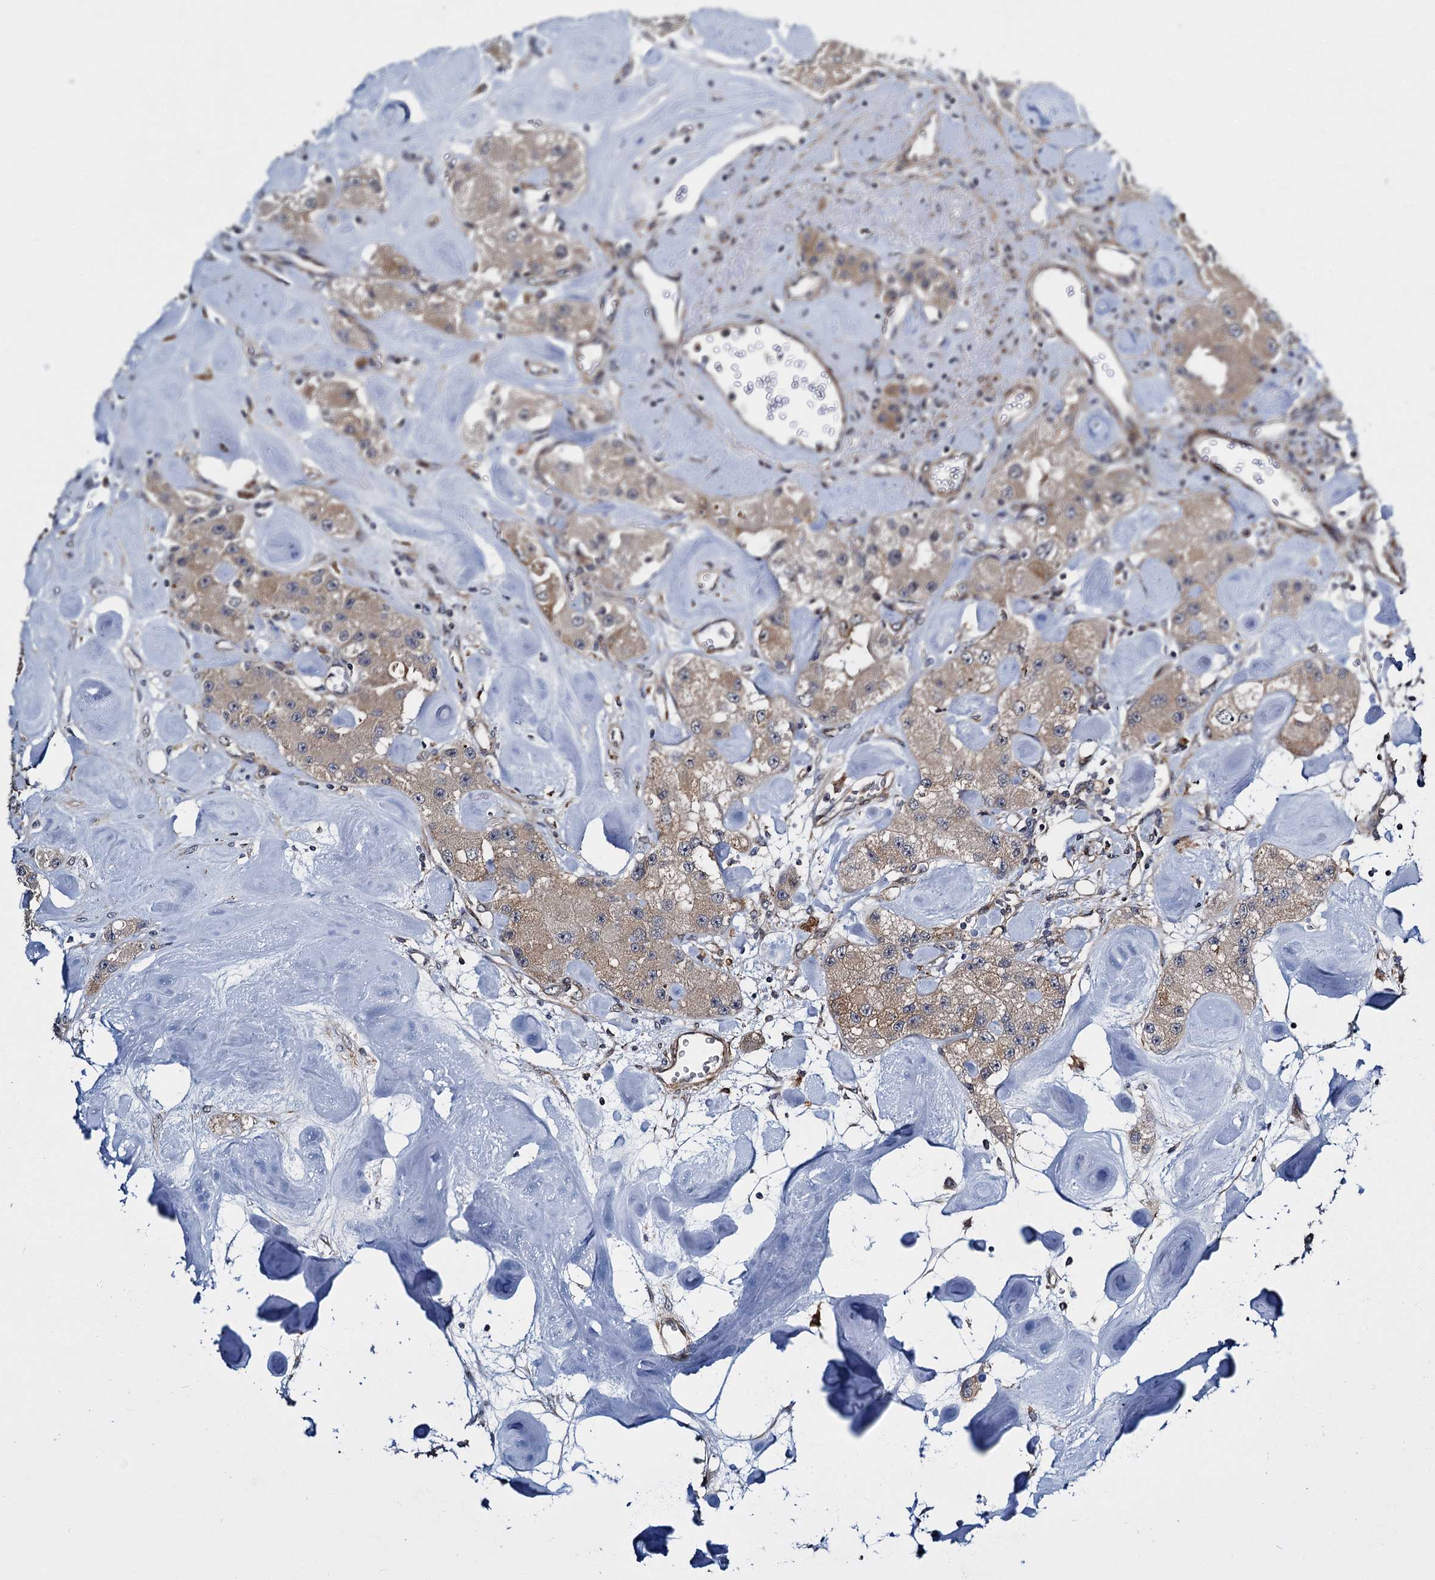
{"staining": {"intensity": "weak", "quantity": ">75%", "location": "cytoplasmic/membranous"}, "tissue": "carcinoid", "cell_type": "Tumor cells", "image_type": "cancer", "snomed": [{"axis": "morphology", "description": "Carcinoid, malignant, NOS"}, {"axis": "topography", "description": "Pancreas"}], "caption": "A low amount of weak cytoplasmic/membranous expression is present in about >75% of tumor cells in carcinoid tissue.", "gene": "ARHGAP42", "patient": {"sex": "male", "age": 41}}